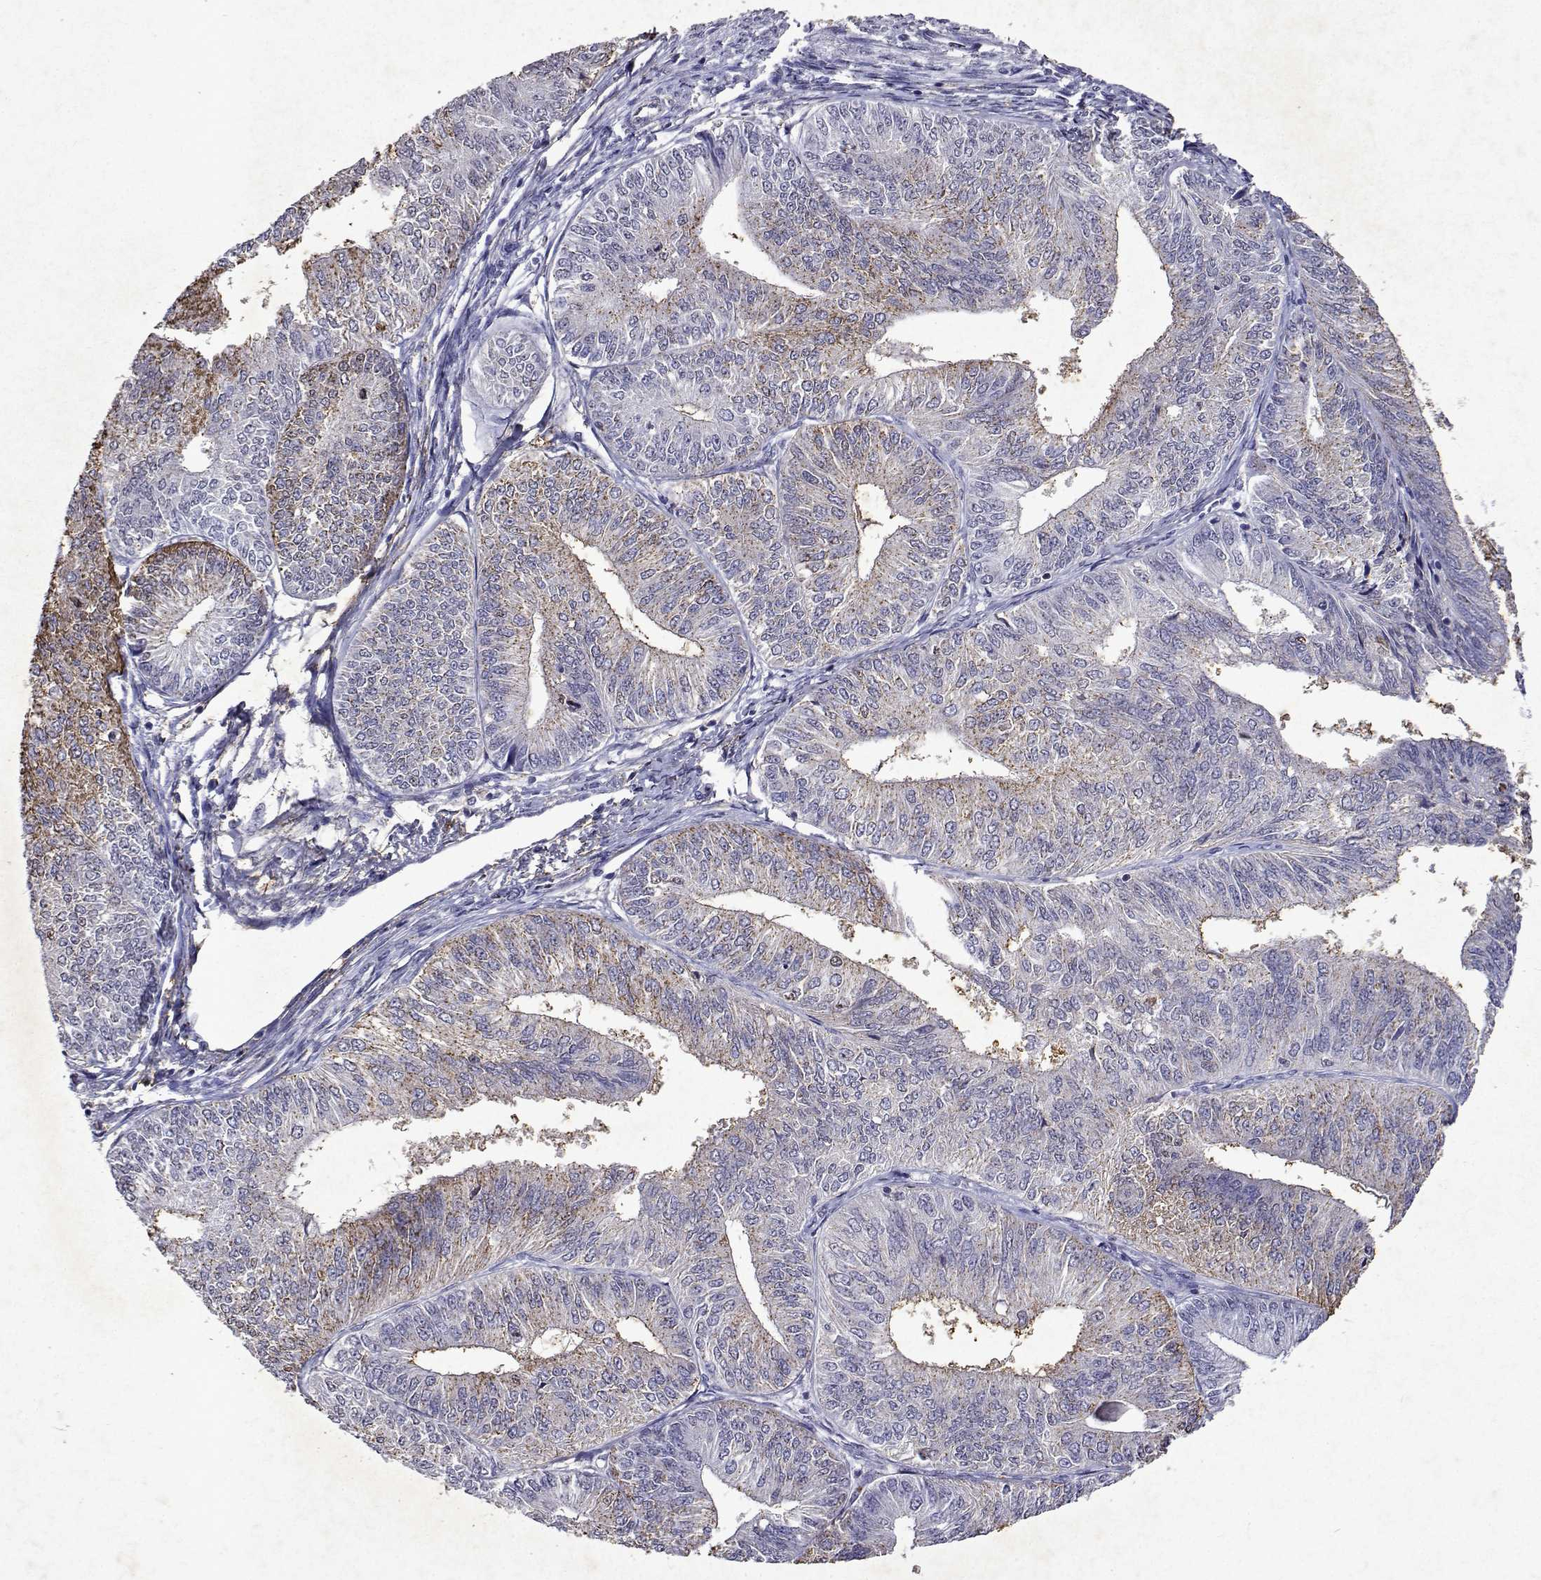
{"staining": {"intensity": "moderate", "quantity": "25%-75%", "location": "cytoplasmic/membranous"}, "tissue": "endometrial cancer", "cell_type": "Tumor cells", "image_type": "cancer", "snomed": [{"axis": "morphology", "description": "Adenocarcinoma, NOS"}, {"axis": "topography", "description": "Endometrium"}], "caption": "Endometrial cancer (adenocarcinoma) was stained to show a protein in brown. There is medium levels of moderate cytoplasmic/membranous staining in approximately 25%-75% of tumor cells. The staining is performed using DAB (3,3'-diaminobenzidine) brown chromogen to label protein expression. The nuclei are counter-stained blue using hematoxylin.", "gene": "DUSP28", "patient": {"sex": "female", "age": 58}}